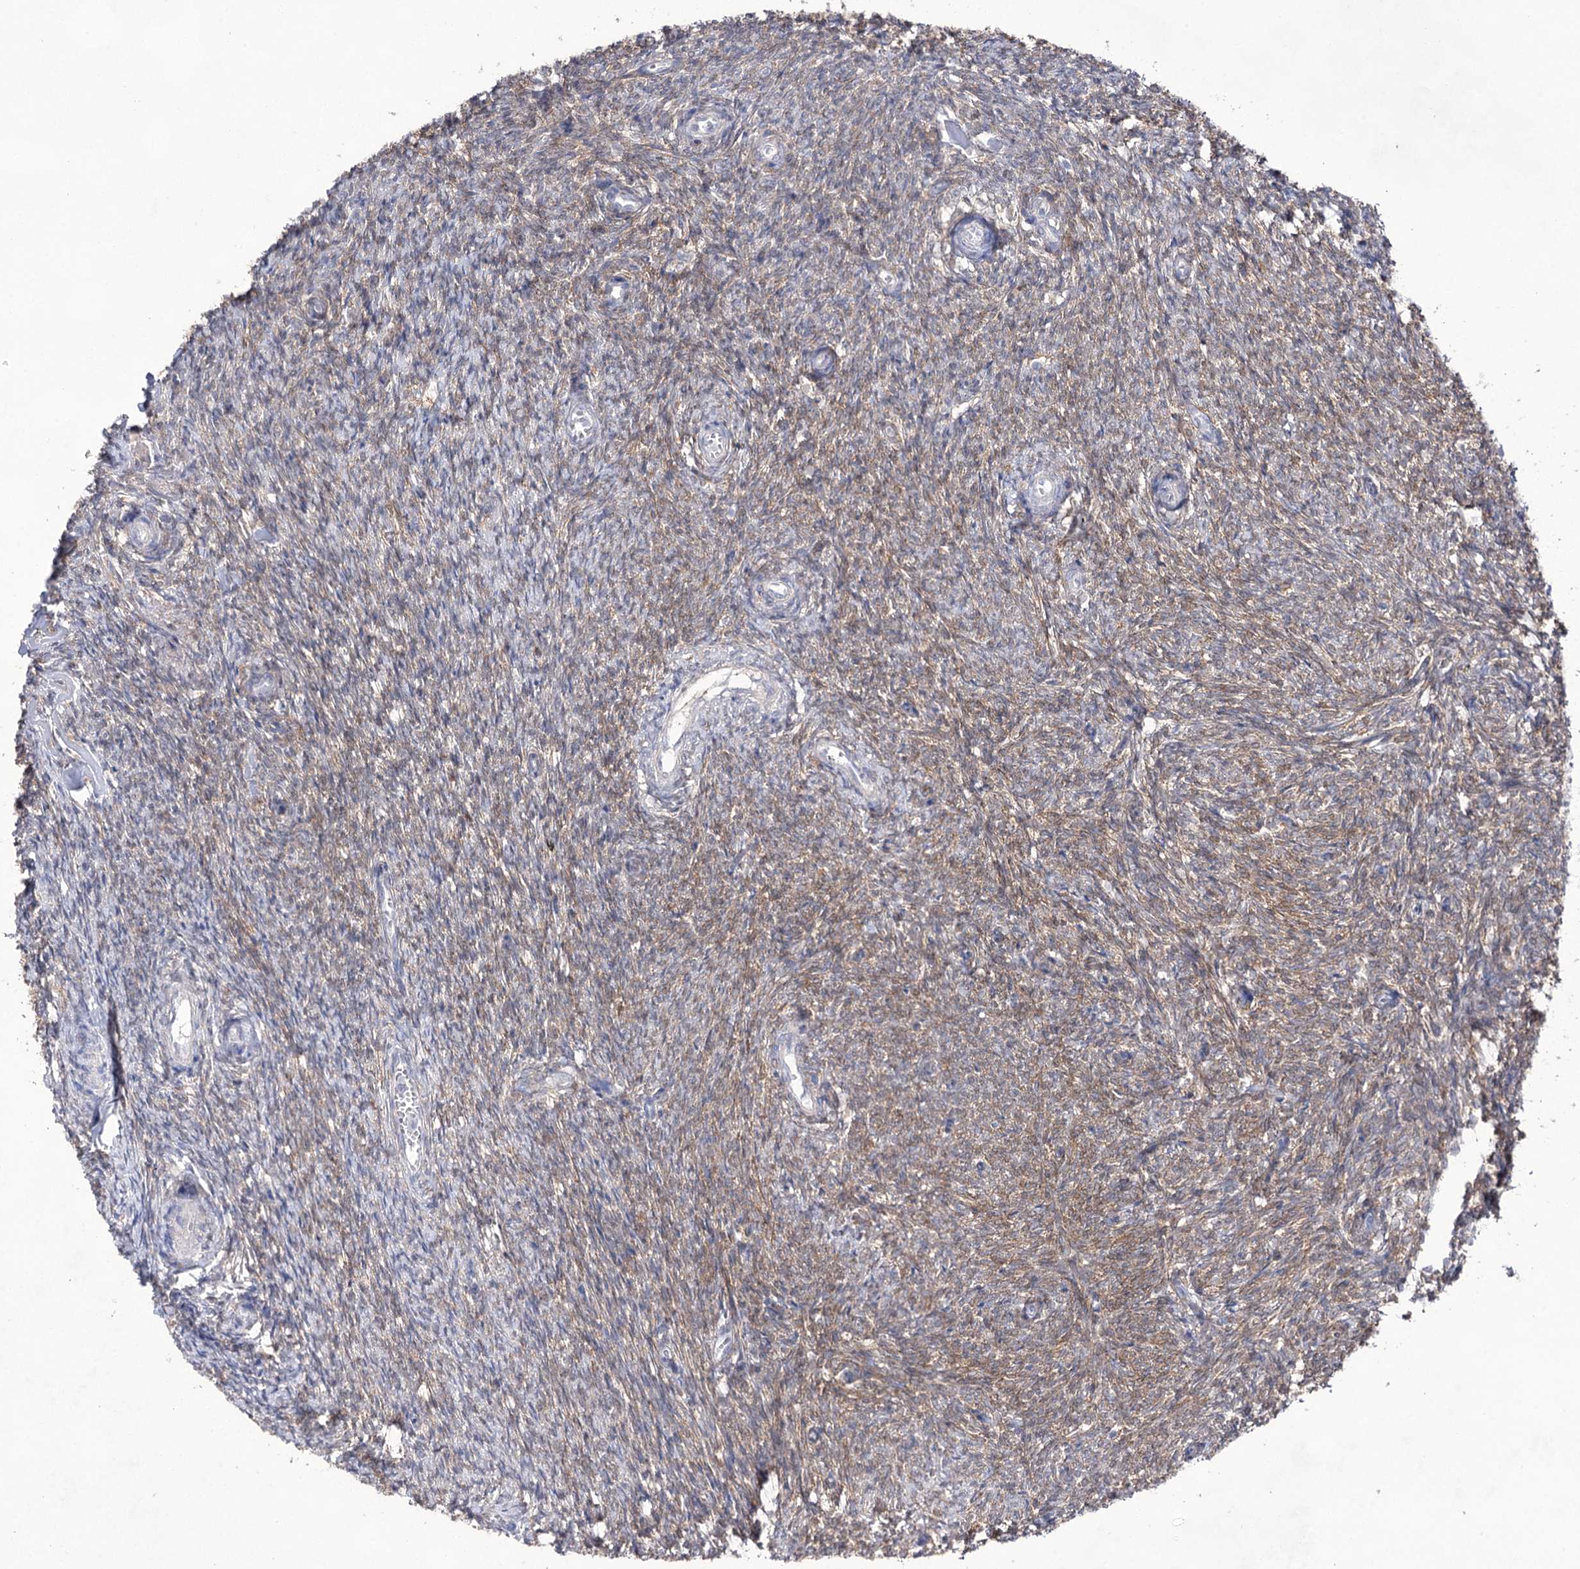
{"staining": {"intensity": "moderate", "quantity": "25%-75%", "location": "cytoplasmic/membranous"}, "tissue": "ovary", "cell_type": "Ovarian stroma cells", "image_type": "normal", "snomed": [{"axis": "morphology", "description": "Normal tissue, NOS"}, {"axis": "topography", "description": "Ovary"}], "caption": "A brown stain labels moderate cytoplasmic/membranous staining of a protein in ovarian stroma cells of normal ovary. The staining is performed using DAB brown chromogen to label protein expression. The nuclei are counter-stained blue using hematoxylin.", "gene": "UGDH", "patient": {"sex": "female", "age": 44}}